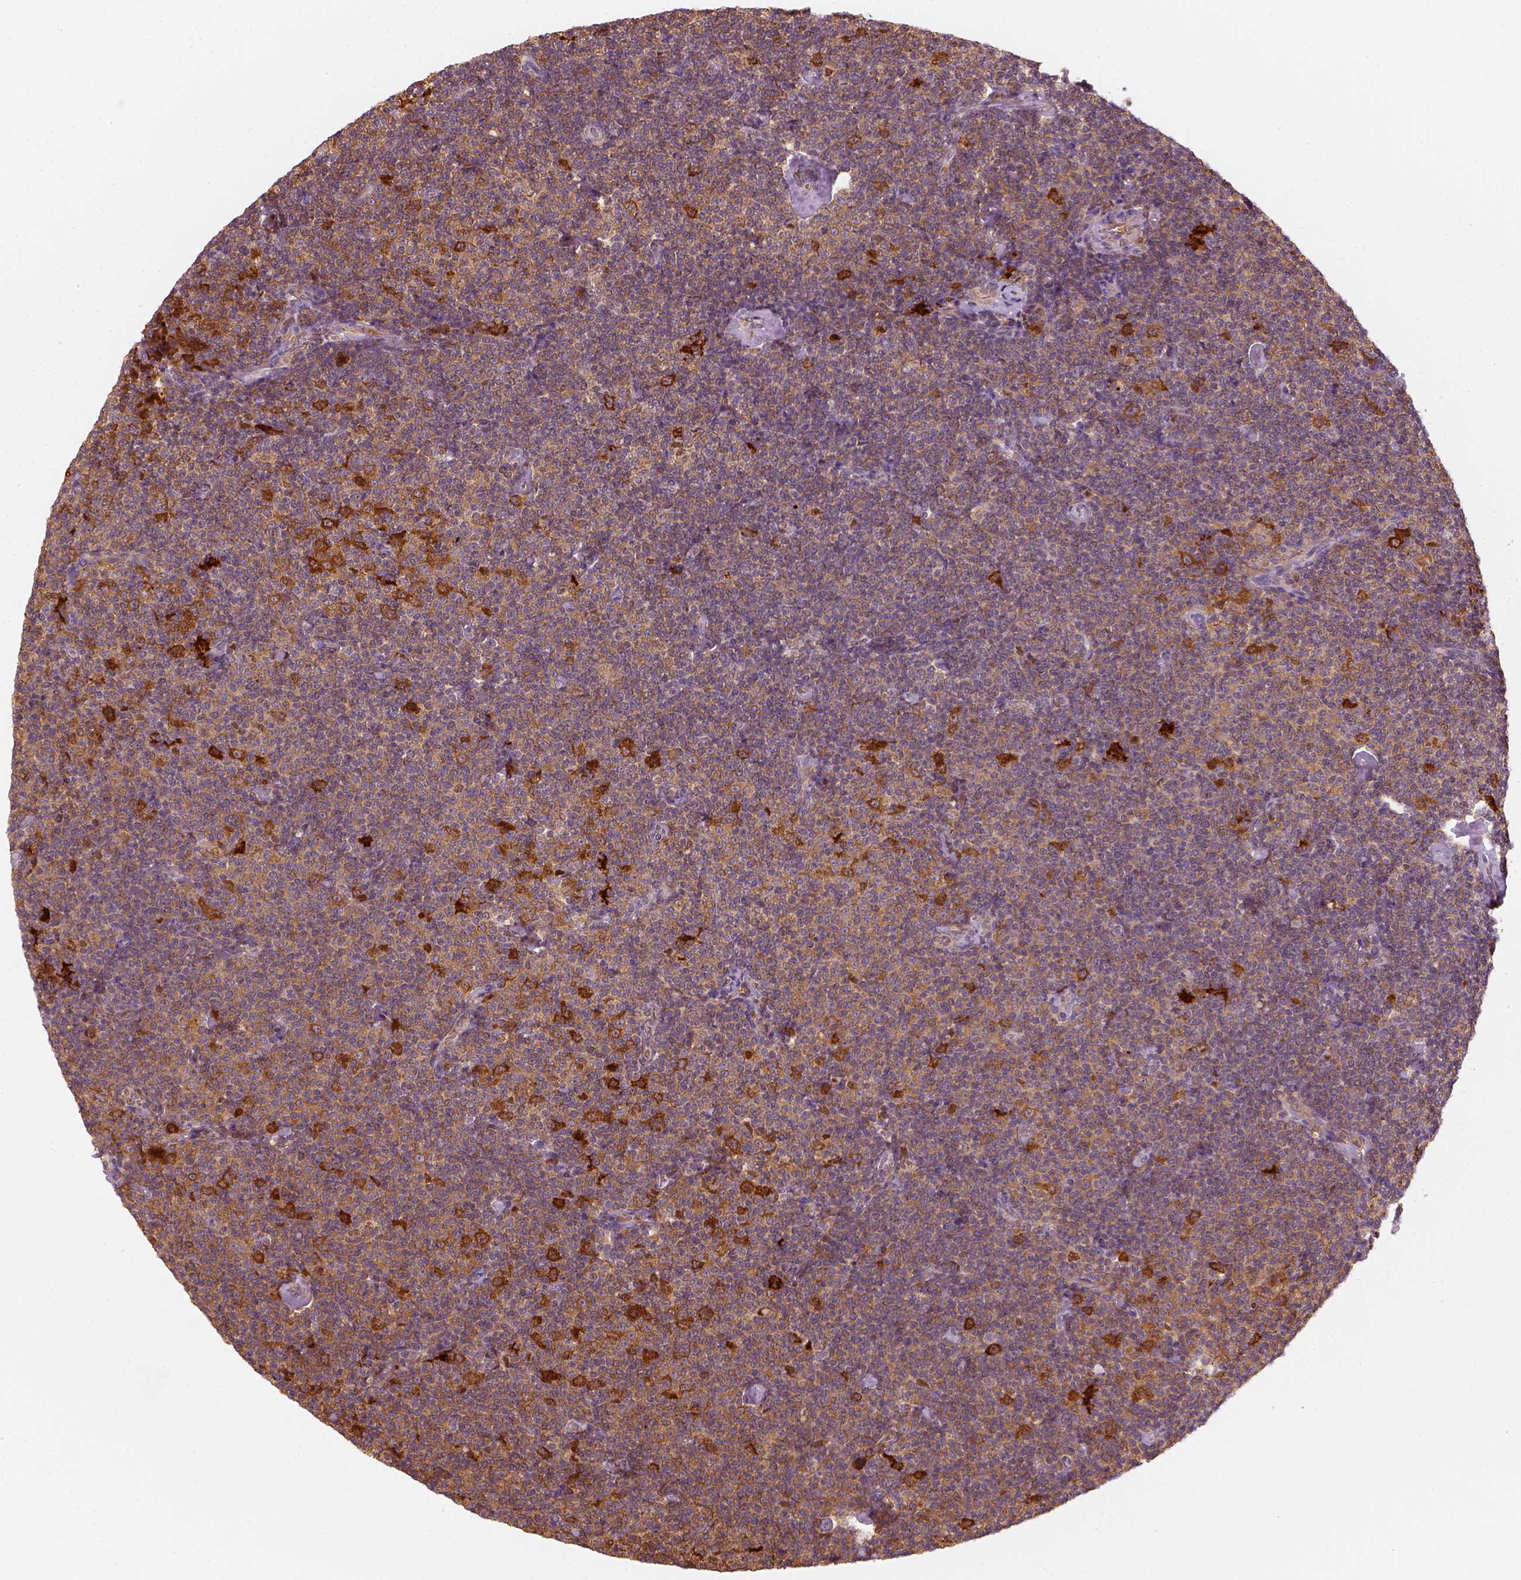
{"staining": {"intensity": "moderate", "quantity": ">75%", "location": "cytoplasmic/membranous"}, "tissue": "lymphoma", "cell_type": "Tumor cells", "image_type": "cancer", "snomed": [{"axis": "morphology", "description": "Malignant lymphoma, non-Hodgkin's type, Low grade"}, {"axis": "topography", "description": "Lymph node"}], "caption": "Protein analysis of low-grade malignant lymphoma, non-Hodgkin's type tissue demonstrates moderate cytoplasmic/membranous staining in approximately >75% of tumor cells. Using DAB (3,3'-diaminobenzidine) (brown) and hematoxylin (blue) stains, captured at high magnification using brightfield microscopy.", "gene": "SQSTM1", "patient": {"sex": "male", "age": 81}}